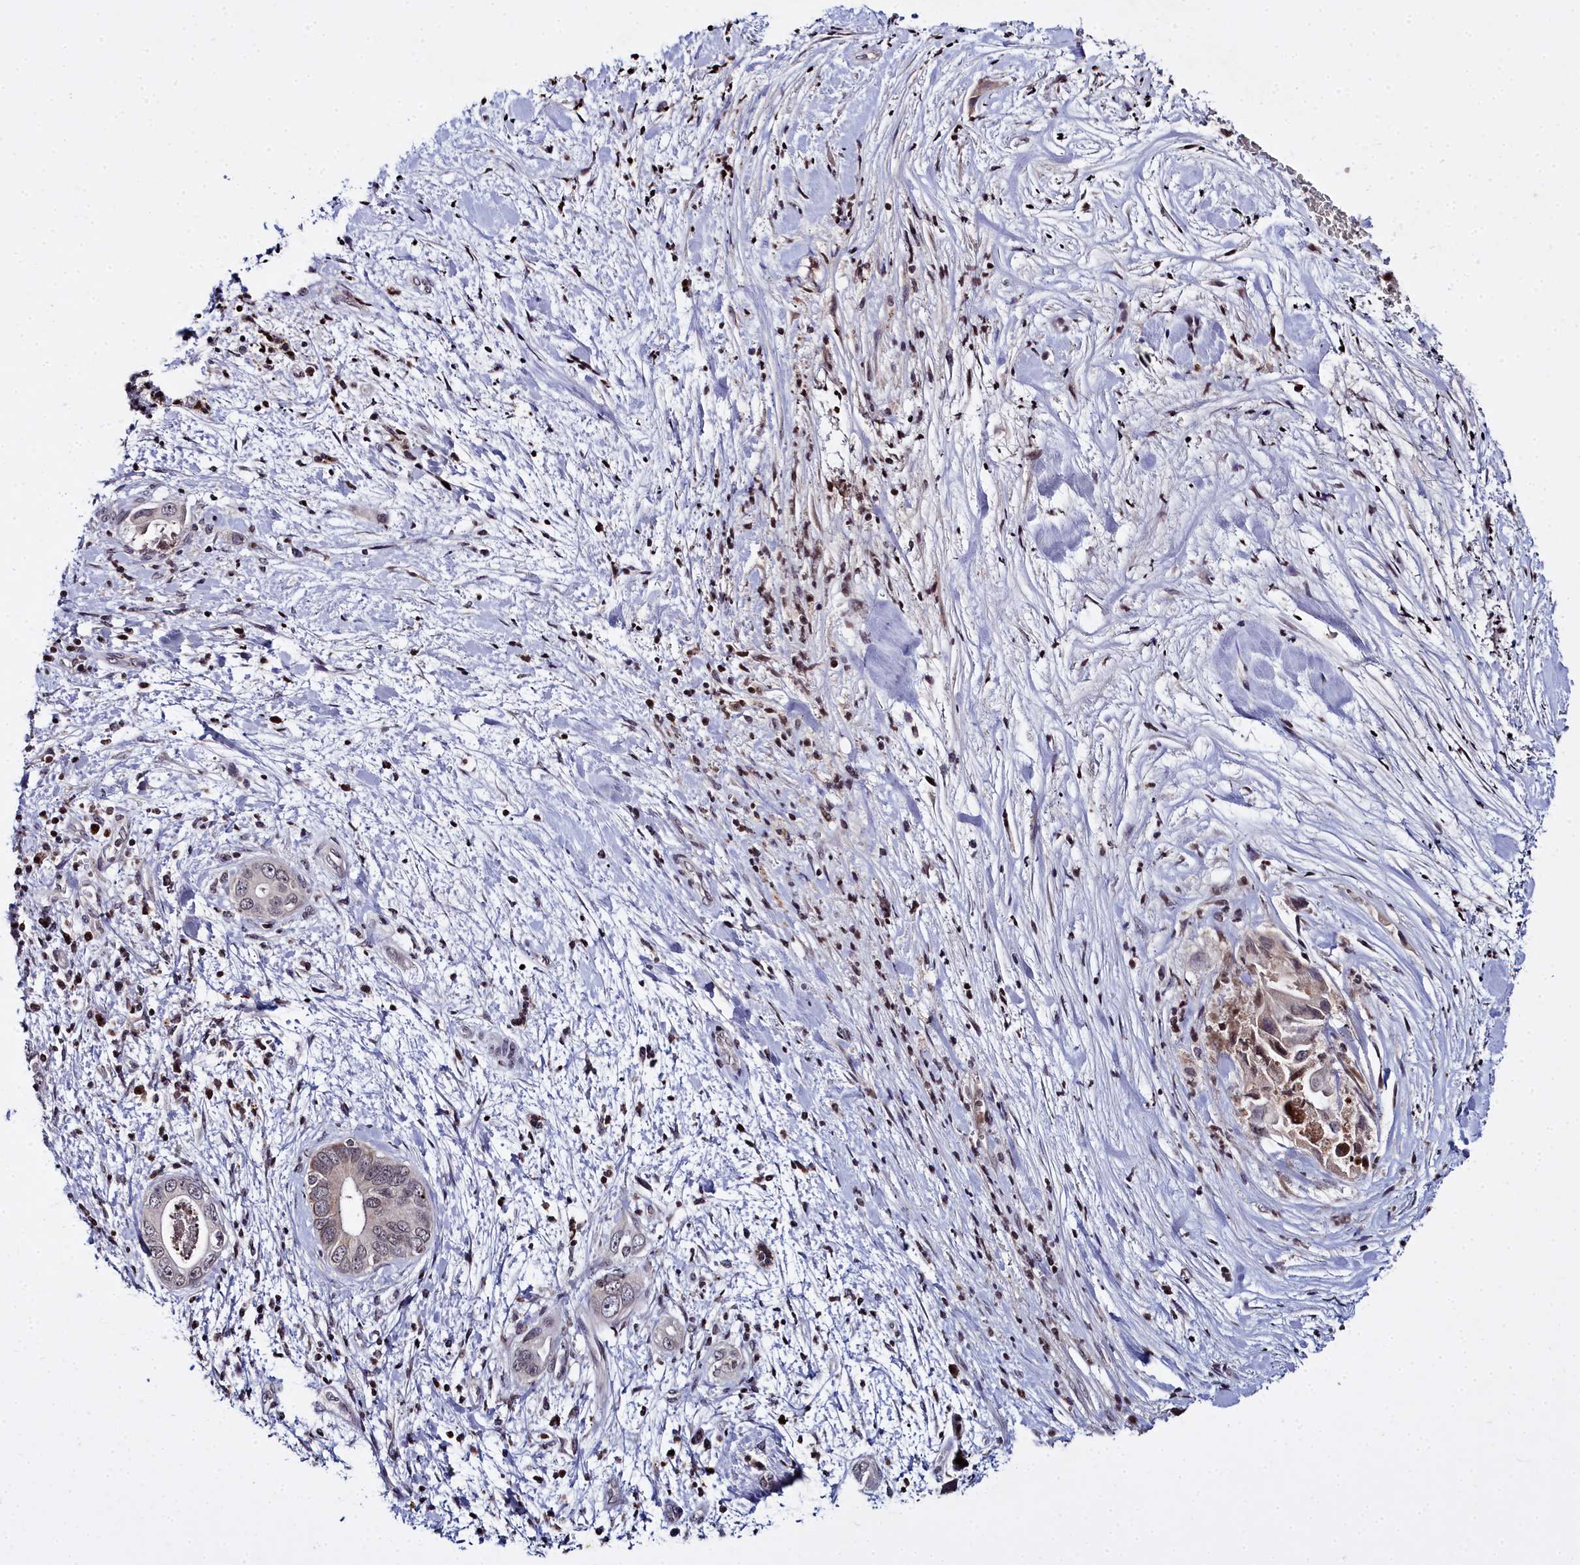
{"staining": {"intensity": "weak", "quantity": "<25%", "location": "cytoplasmic/membranous"}, "tissue": "pancreatic cancer", "cell_type": "Tumor cells", "image_type": "cancer", "snomed": [{"axis": "morphology", "description": "Adenocarcinoma, NOS"}, {"axis": "topography", "description": "Pancreas"}], "caption": "Pancreatic adenocarcinoma was stained to show a protein in brown. There is no significant expression in tumor cells.", "gene": "FZD4", "patient": {"sex": "female", "age": 78}}